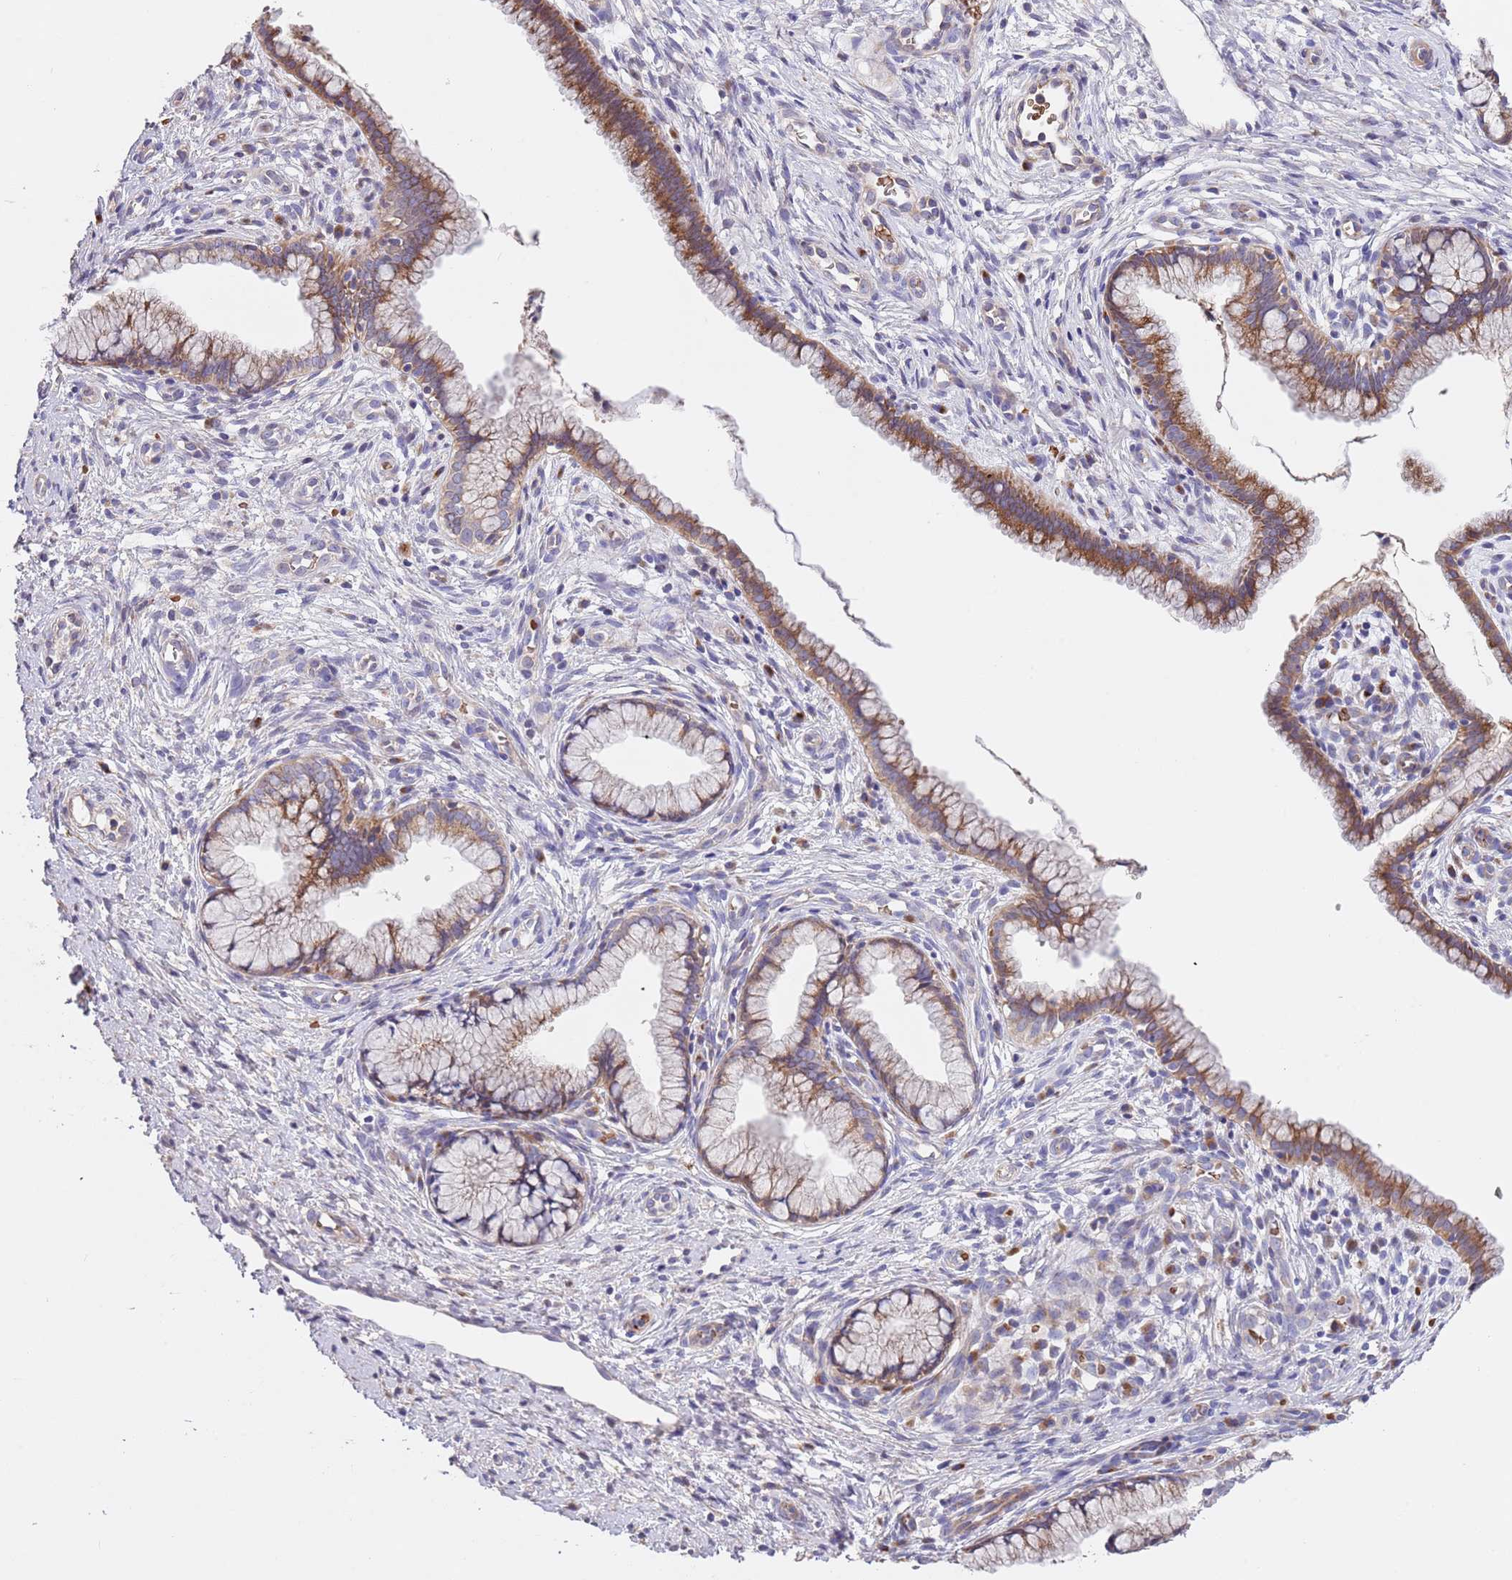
{"staining": {"intensity": "moderate", "quantity": "25%-75%", "location": "cytoplasmic/membranous"}, "tissue": "cervix", "cell_type": "Glandular cells", "image_type": "normal", "snomed": [{"axis": "morphology", "description": "Normal tissue, NOS"}, {"axis": "topography", "description": "Cervix"}], "caption": "Cervix stained for a protein (brown) shows moderate cytoplasmic/membranous positive staining in approximately 25%-75% of glandular cells.", "gene": "PIGA", "patient": {"sex": "female", "age": 36}}